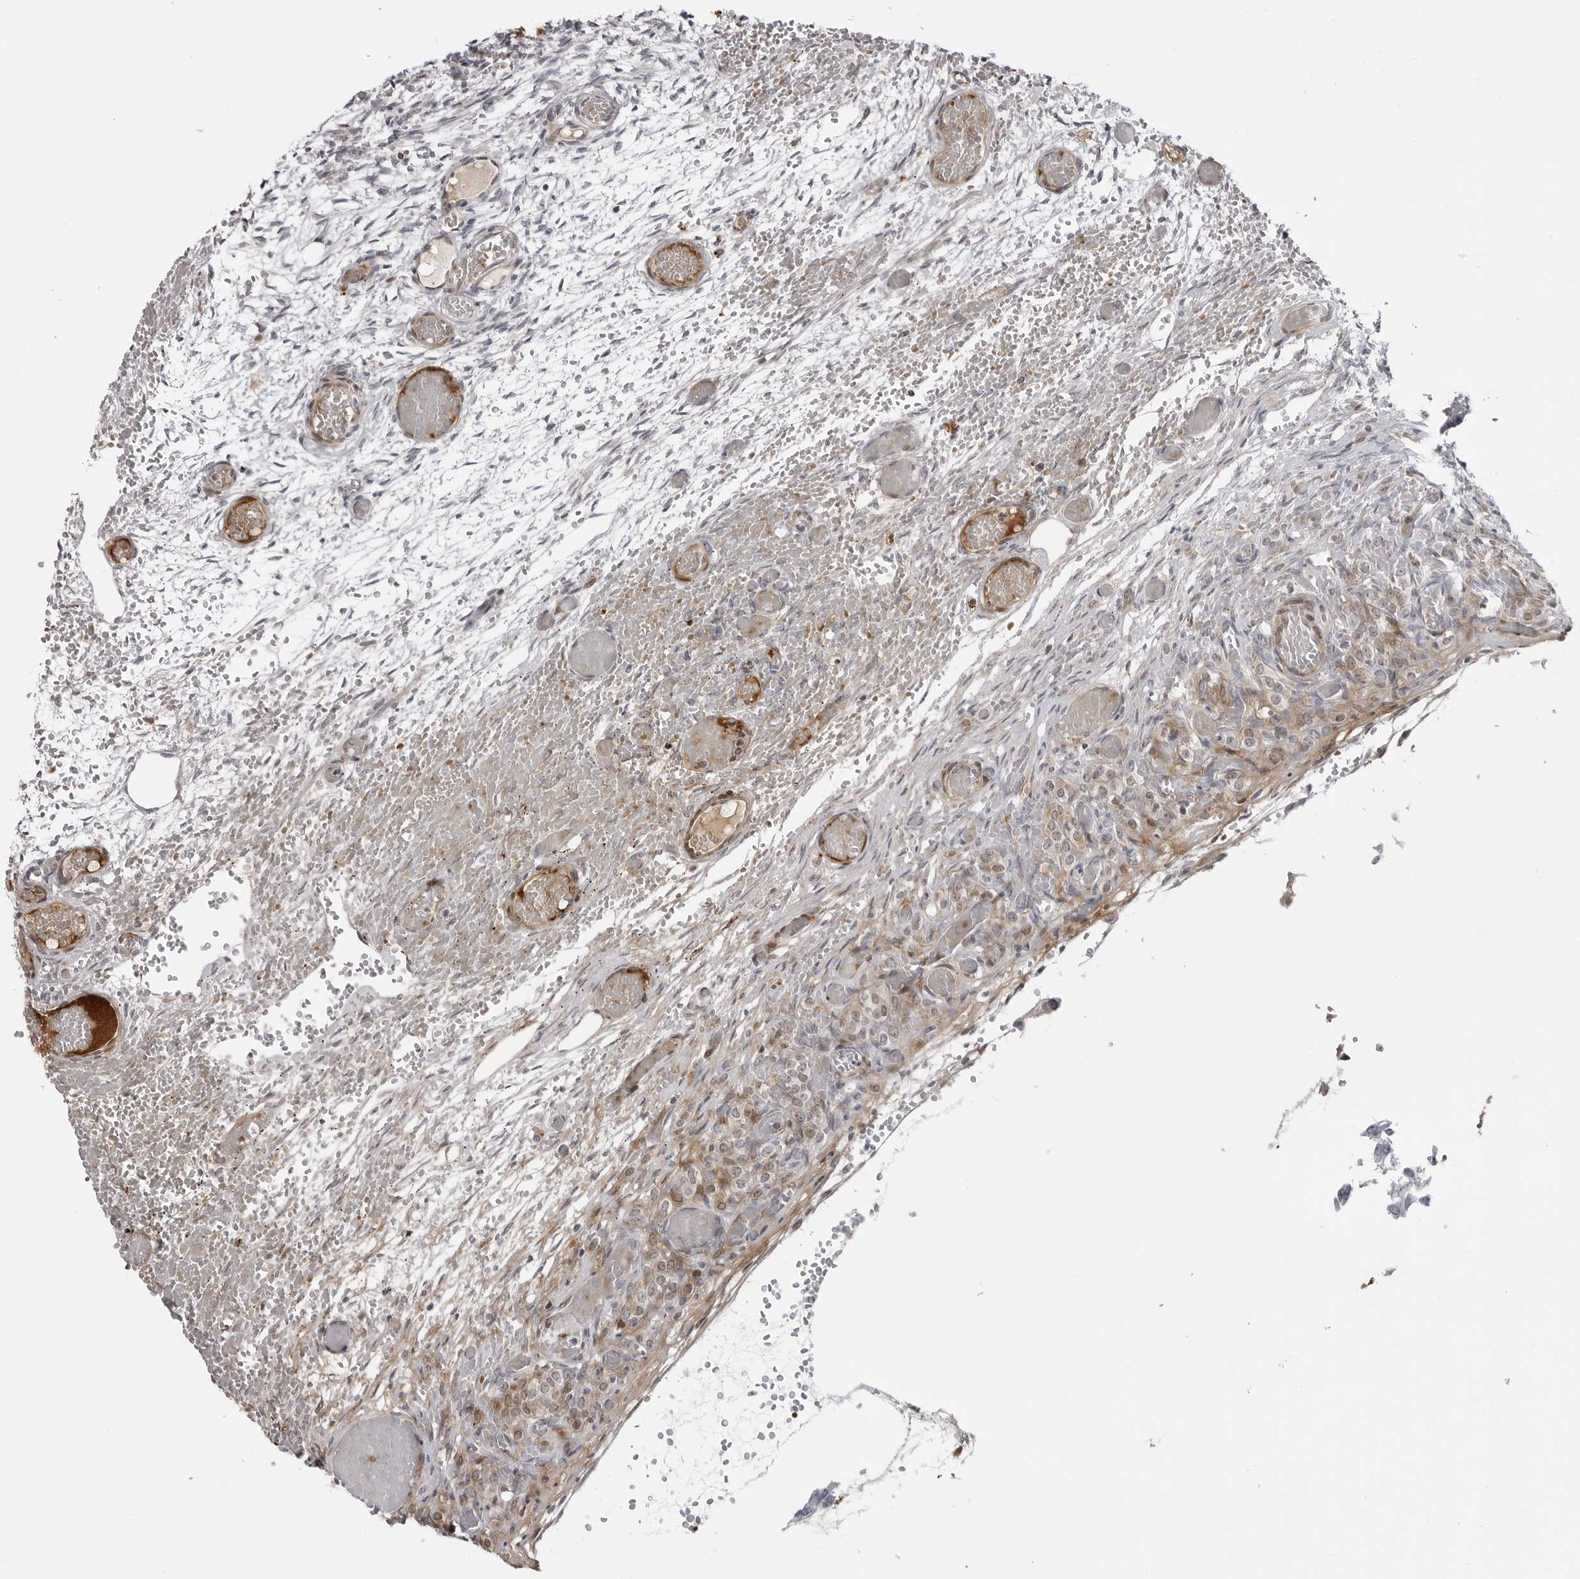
{"staining": {"intensity": "weak", "quantity": "<25%", "location": "cytoplasmic/membranous"}, "tissue": "ovary", "cell_type": "Ovarian stroma cells", "image_type": "normal", "snomed": [{"axis": "morphology", "description": "Adenocarcinoma, NOS"}, {"axis": "topography", "description": "Endometrium"}], "caption": "High magnification brightfield microscopy of benign ovary stained with DAB (brown) and counterstained with hematoxylin (blue): ovarian stroma cells show no significant staining. Nuclei are stained in blue.", "gene": "CXCR5", "patient": {"sex": "female", "age": 32}}